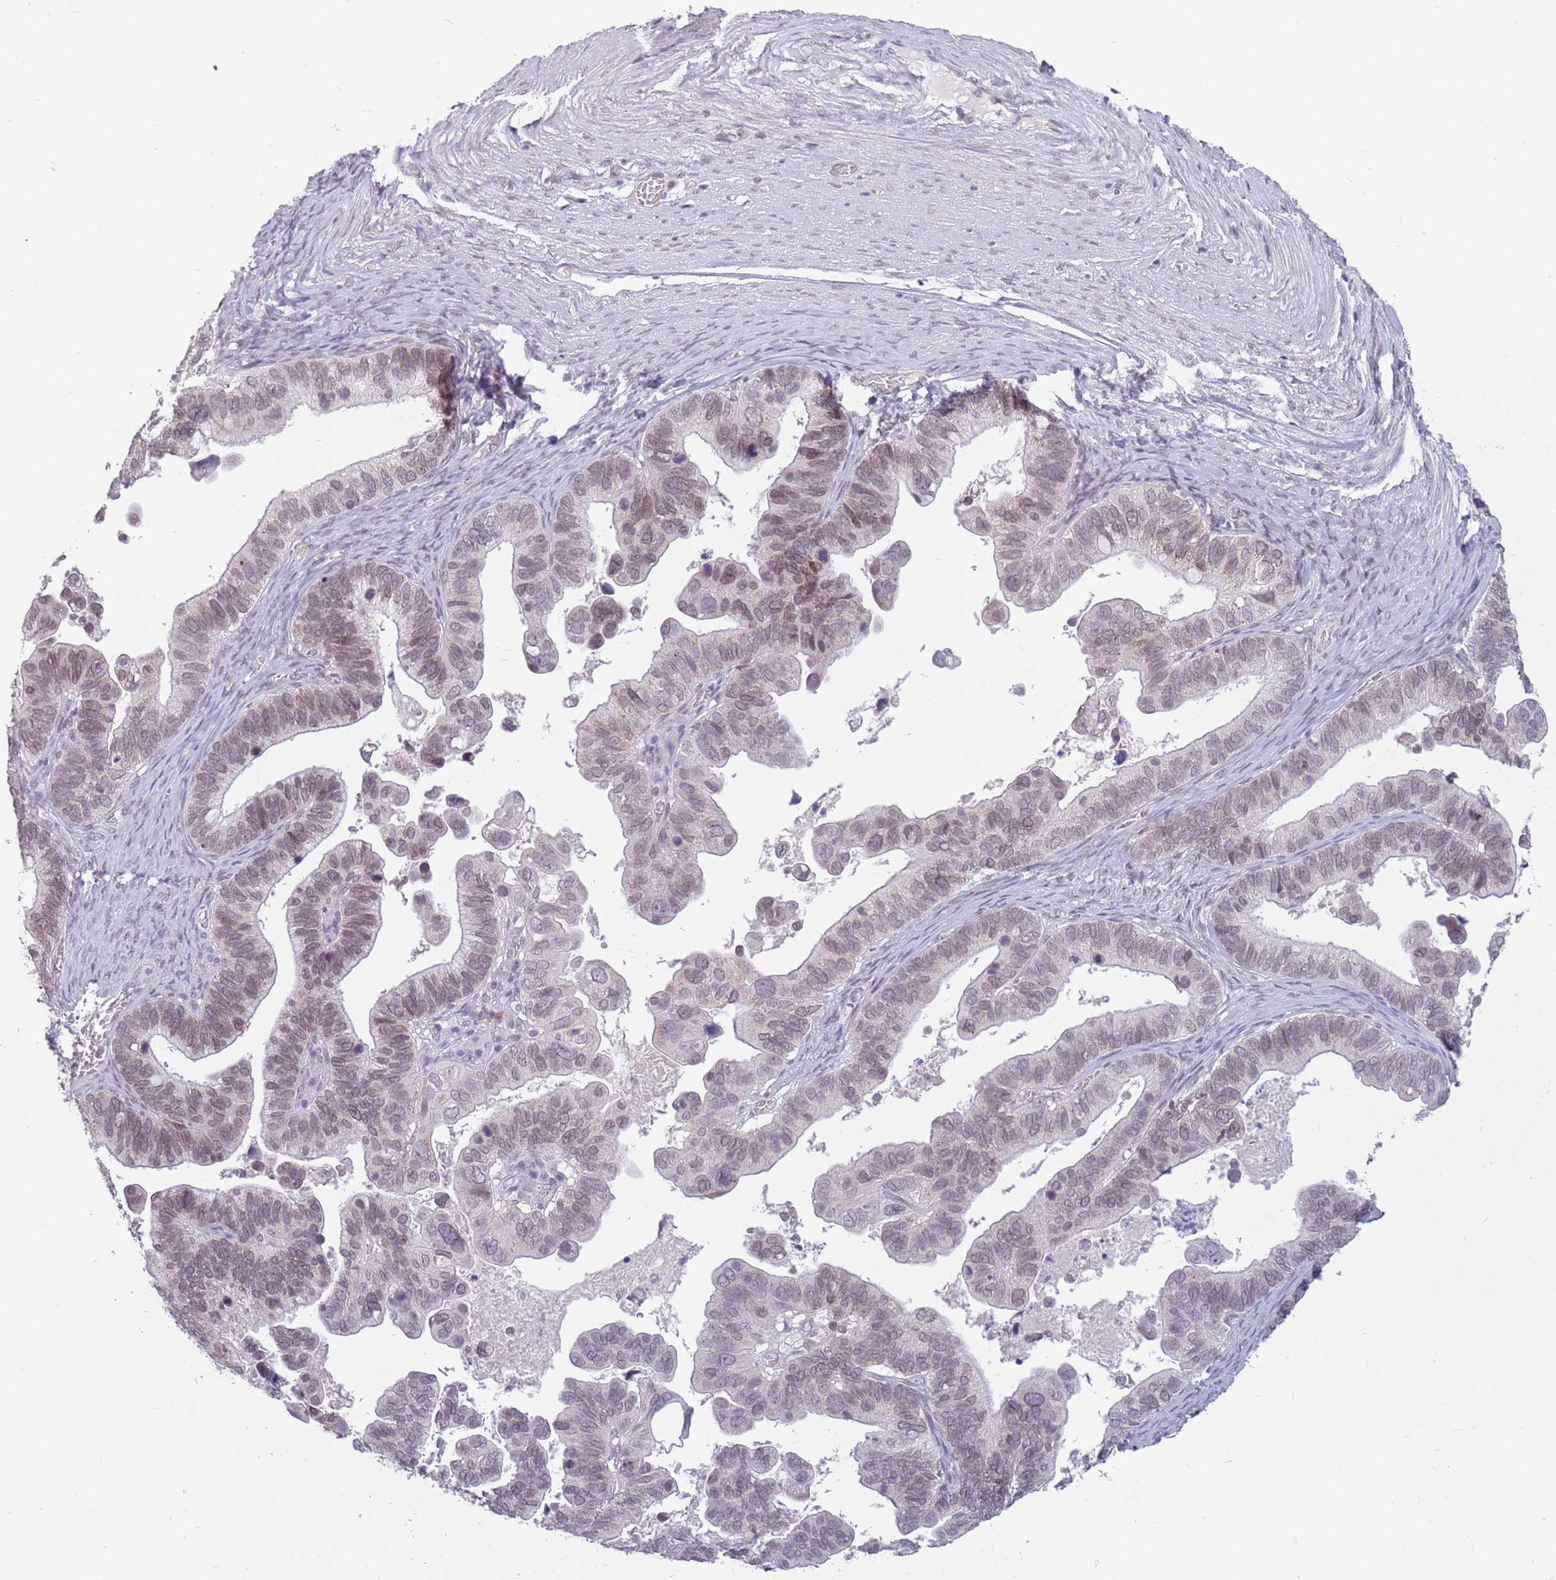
{"staining": {"intensity": "weak", "quantity": "25%-75%", "location": "nuclear"}, "tissue": "ovarian cancer", "cell_type": "Tumor cells", "image_type": "cancer", "snomed": [{"axis": "morphology", "description": "Cystadenocarcinoma, serous, NOS"}, {"axis": "topography", "description": "Ovary"}], "caption": "IHC micrograph of neoplastic tissue: serous cystadenocarcinoma (ovarian) stained using immunohistochemistry displays low levels of weak protein expression localized specifically in the nuclear of tumor cells, appearing as a nuclear brown color.", "gene": "ZNF574", "patient": {"sex": "female", "age": 56}}